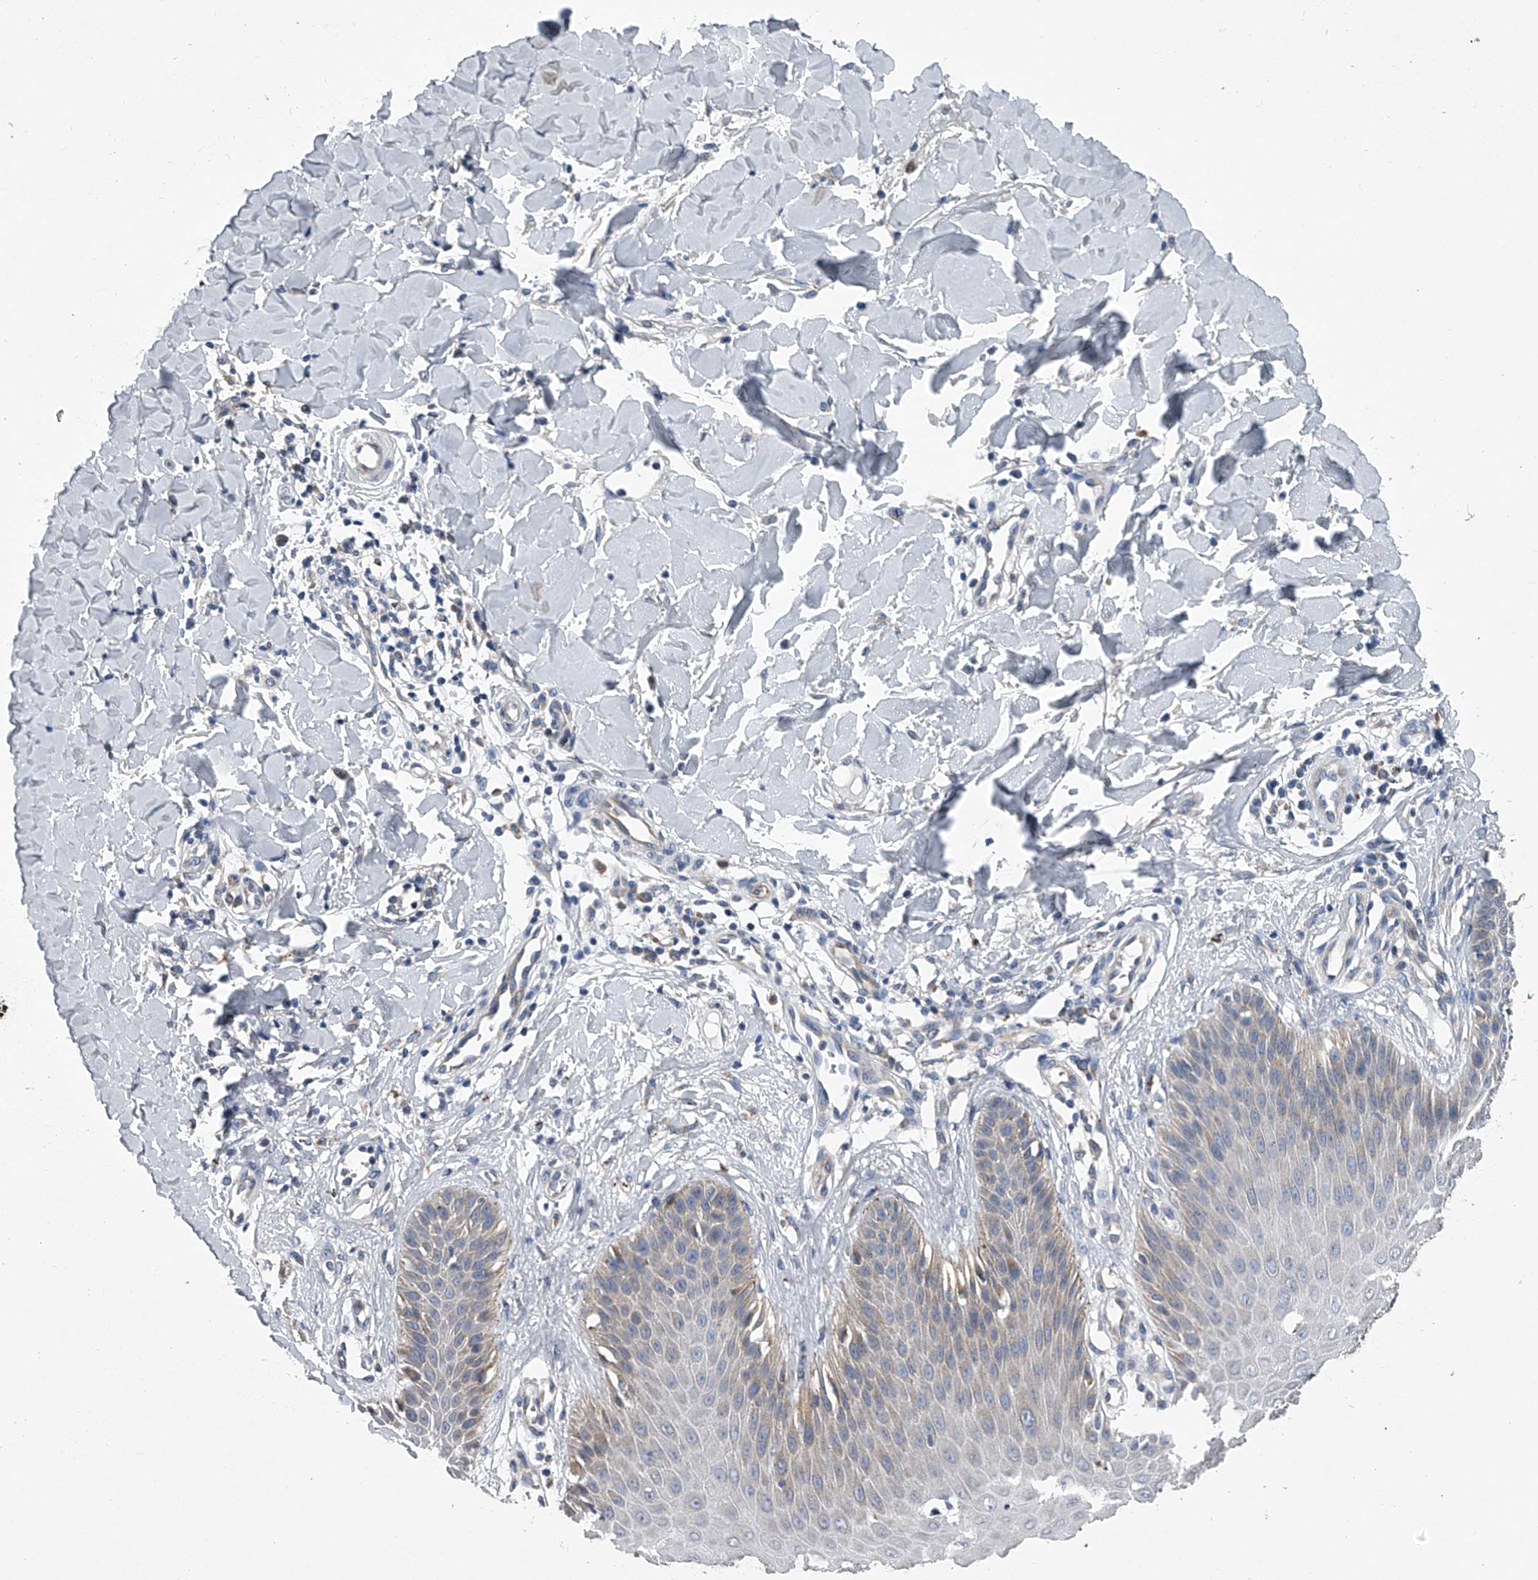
{"staining": {"intensity": "negative", "quantity": "none", "location": "none"}, "tissue": "skin cancer", "cell_type": "Tumor cells", "image_type": "cancer", "snomed": [{"axis": "morphology", "description": "Squamous cell carcinoma, NOS"}, {"axis": "topography", "description": "Skin"}], "caption": "Tumor cells show no significant protein staining in skin cancer (squamous cell carcinoma).", "gene": "RNF5", "patient": {"sex": "male", "age": 24}}